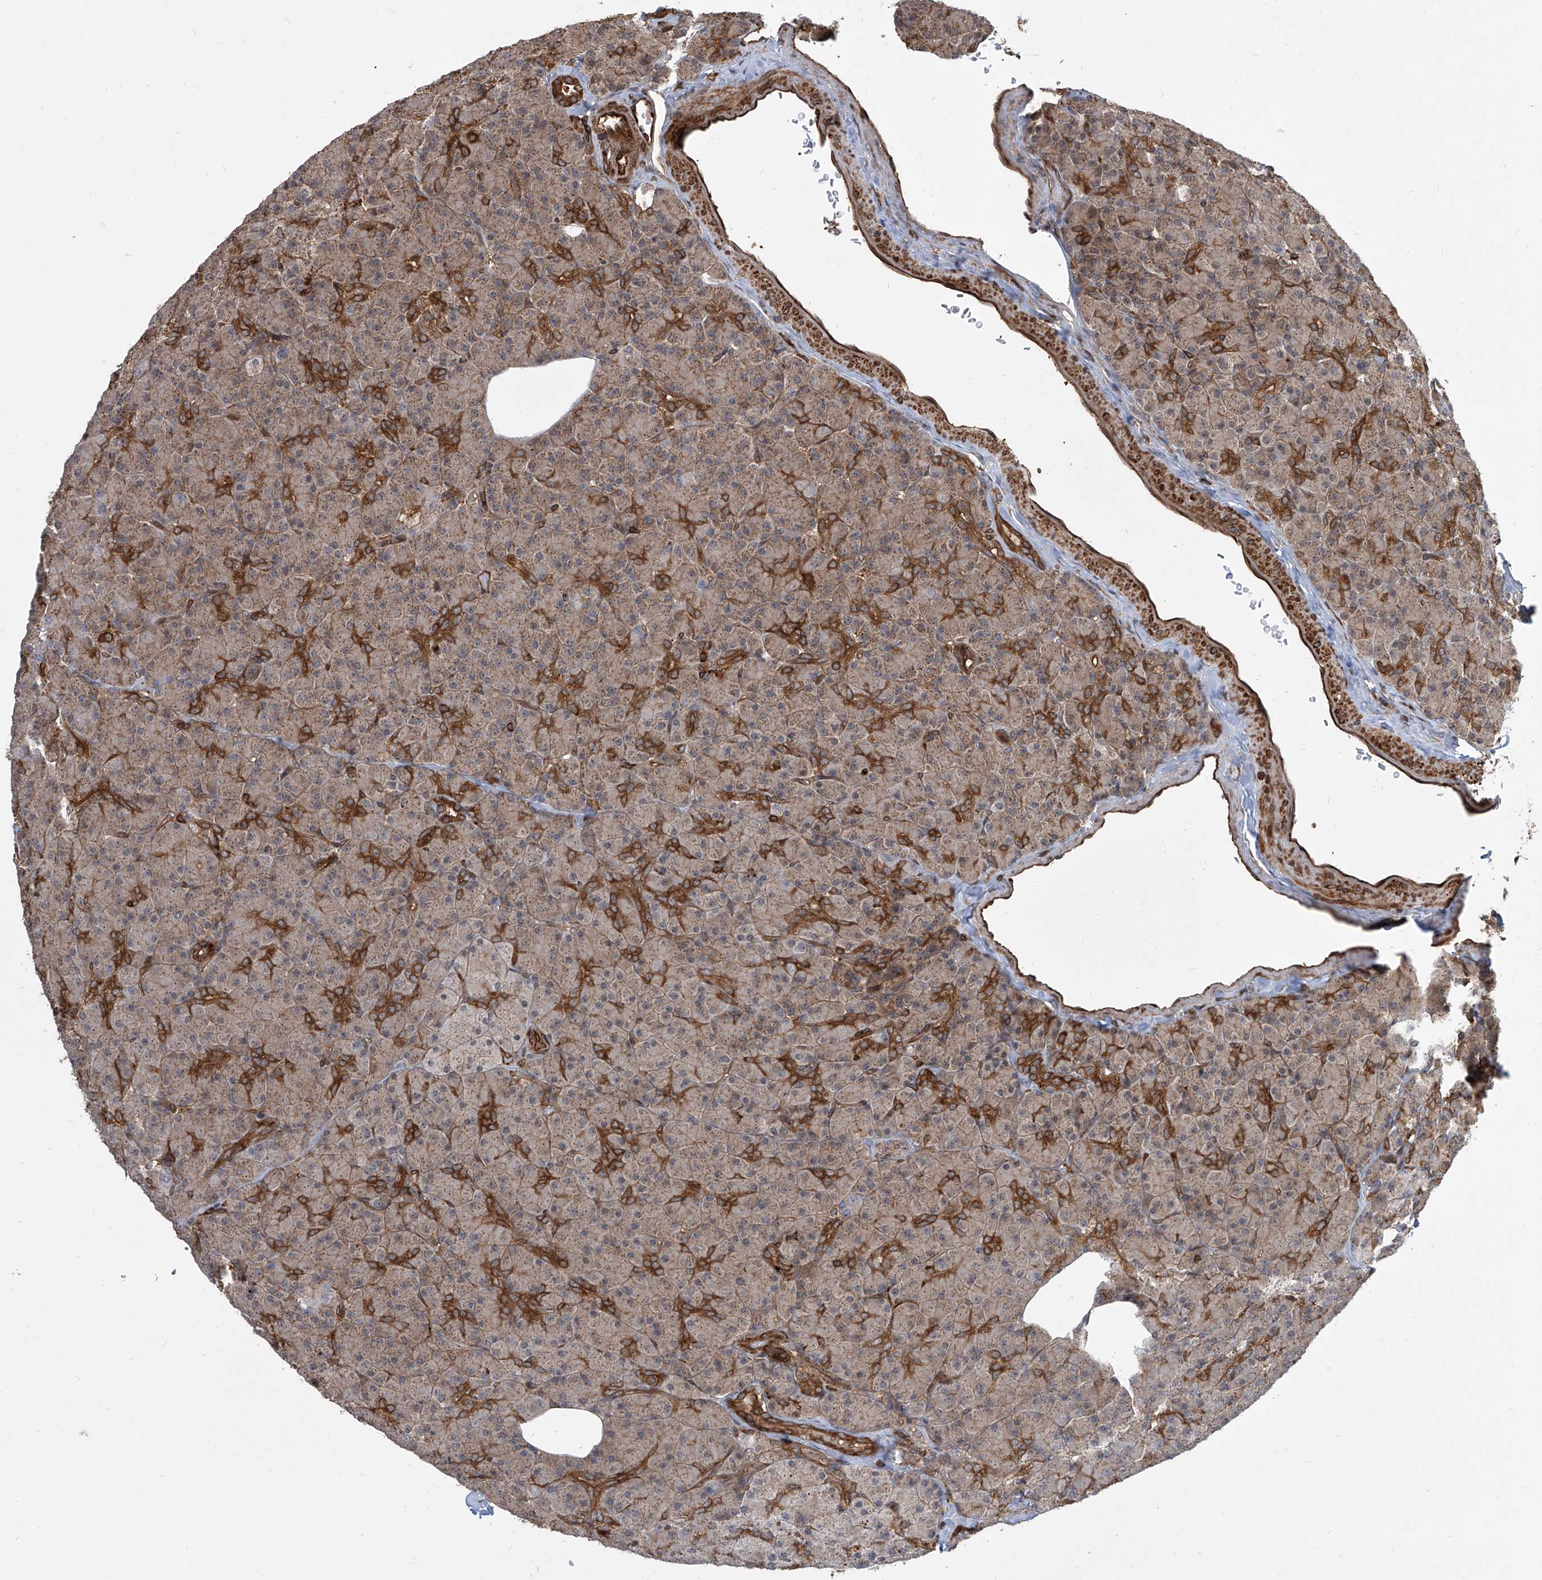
{"staining": {"intensity": "strong", "quantity": "25%-75%", "location": "cytoplasmic/membranous"}, "tissue": "pancreas", "cell_type": "Exocrine glandular cells", "image_type": "normal", "snomed": [{"axis": "morphology", "description": "Normal tissue, NOS"}, {"axis": "topography", "description": "Pancreas"}], "caption": "Protein expression analysis of benign pancreas exhibits strong cytoplasmic/membranous expression in about 25%-75% of exocrine glandular cells.", "gene": "MAGED2", "patient": {"sex": "female", "age": 43}}